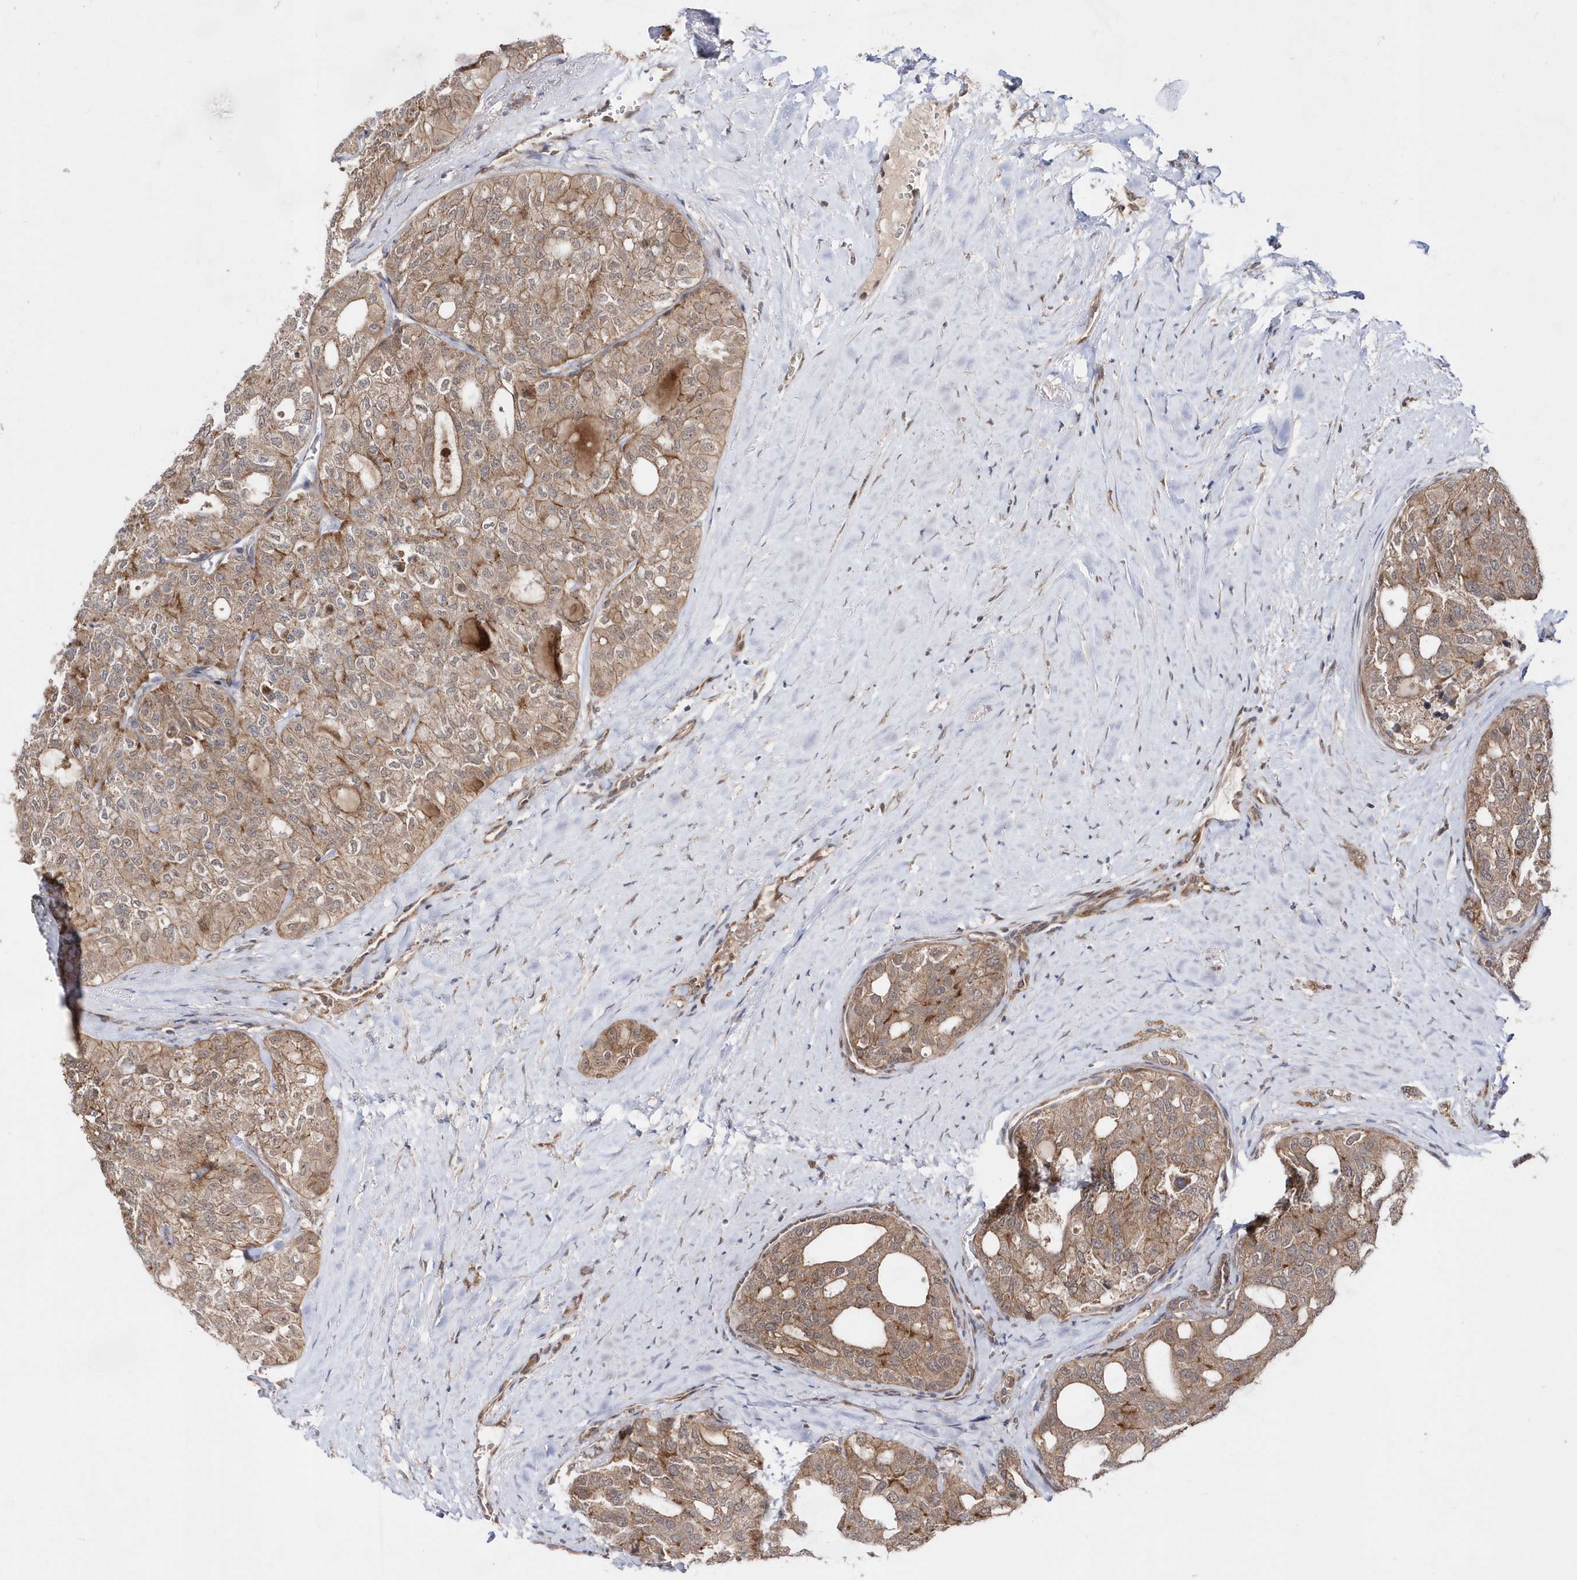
{"staining": {"intensity": "moderate", "quantity": ">75%", "location": "cytoplasmic/membranous"}, "tissue": "thyroid cancer", "cell_type": "Tumor cells", "image_type": "cancer", "snomed": [{"axis": "morphology", "description": "Follicular adenoma carcinoma, NOS"}, {"axis": "topography", "description": "Thyroid gland"}], "caption": "Thyroid cancer (follicular adenoma carcinoma) tissue shows moderate cytoplasmic/membranous positivity in about >75% of tumor cells", "gene": "DALRD3", "patient": {"sex": "male", "age": 75}}